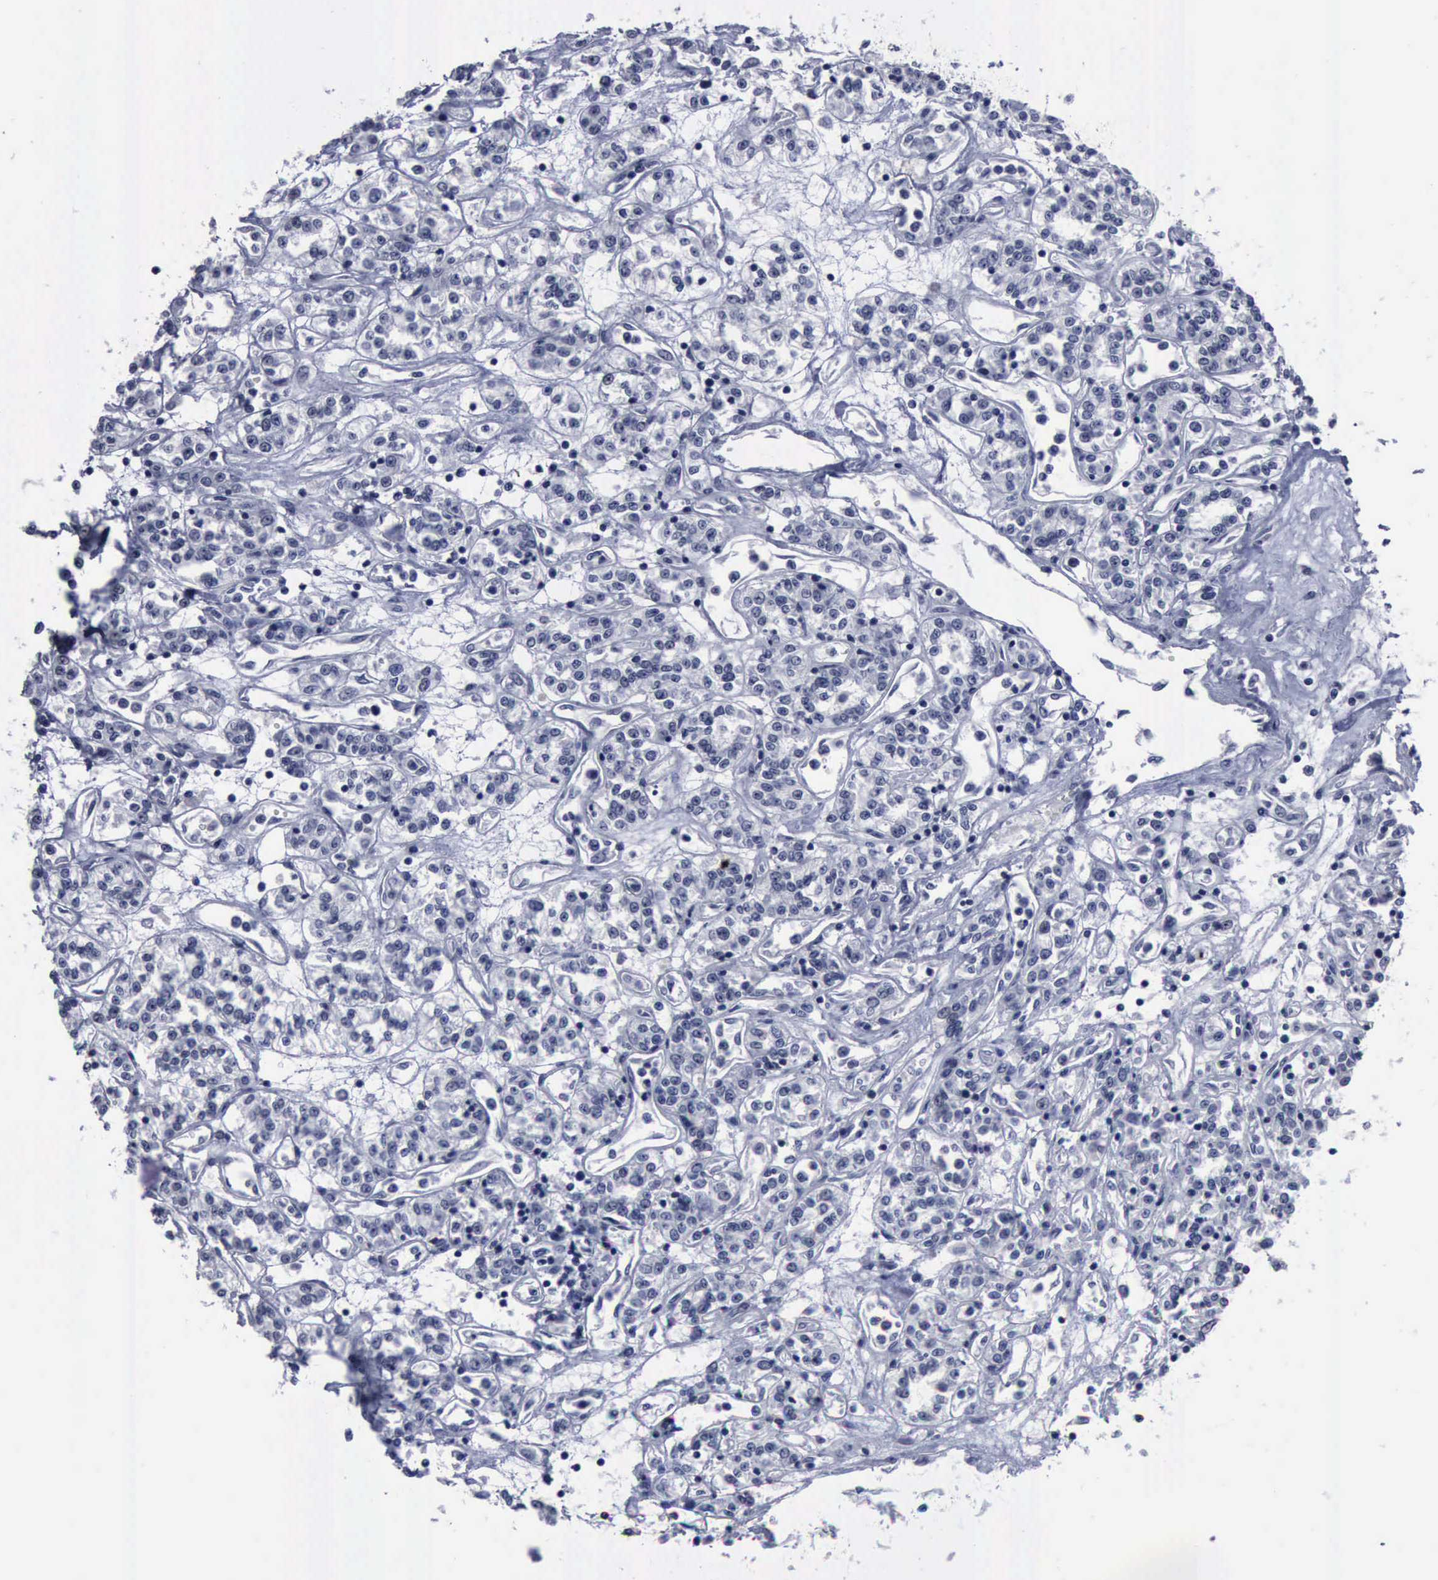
{"staining": {"intensity": "negative", "quantity": "none", "location": "none"}, "tissue": "renal cancer", "cell_type": "Tumor cells", "image_type": "cancer", "snomed": [{"axis": "morphology", "description": "Adenocarcinoma, NOS"}, {"axis": "topography", "description": "Kidney"}], "caption": "DAB immunohistochemical staining of adenocarcinoma (renal) shows no significant positivity in tumor cells.", "gene": "BRD1", "patient": {"sex": "female", "age": 76}}